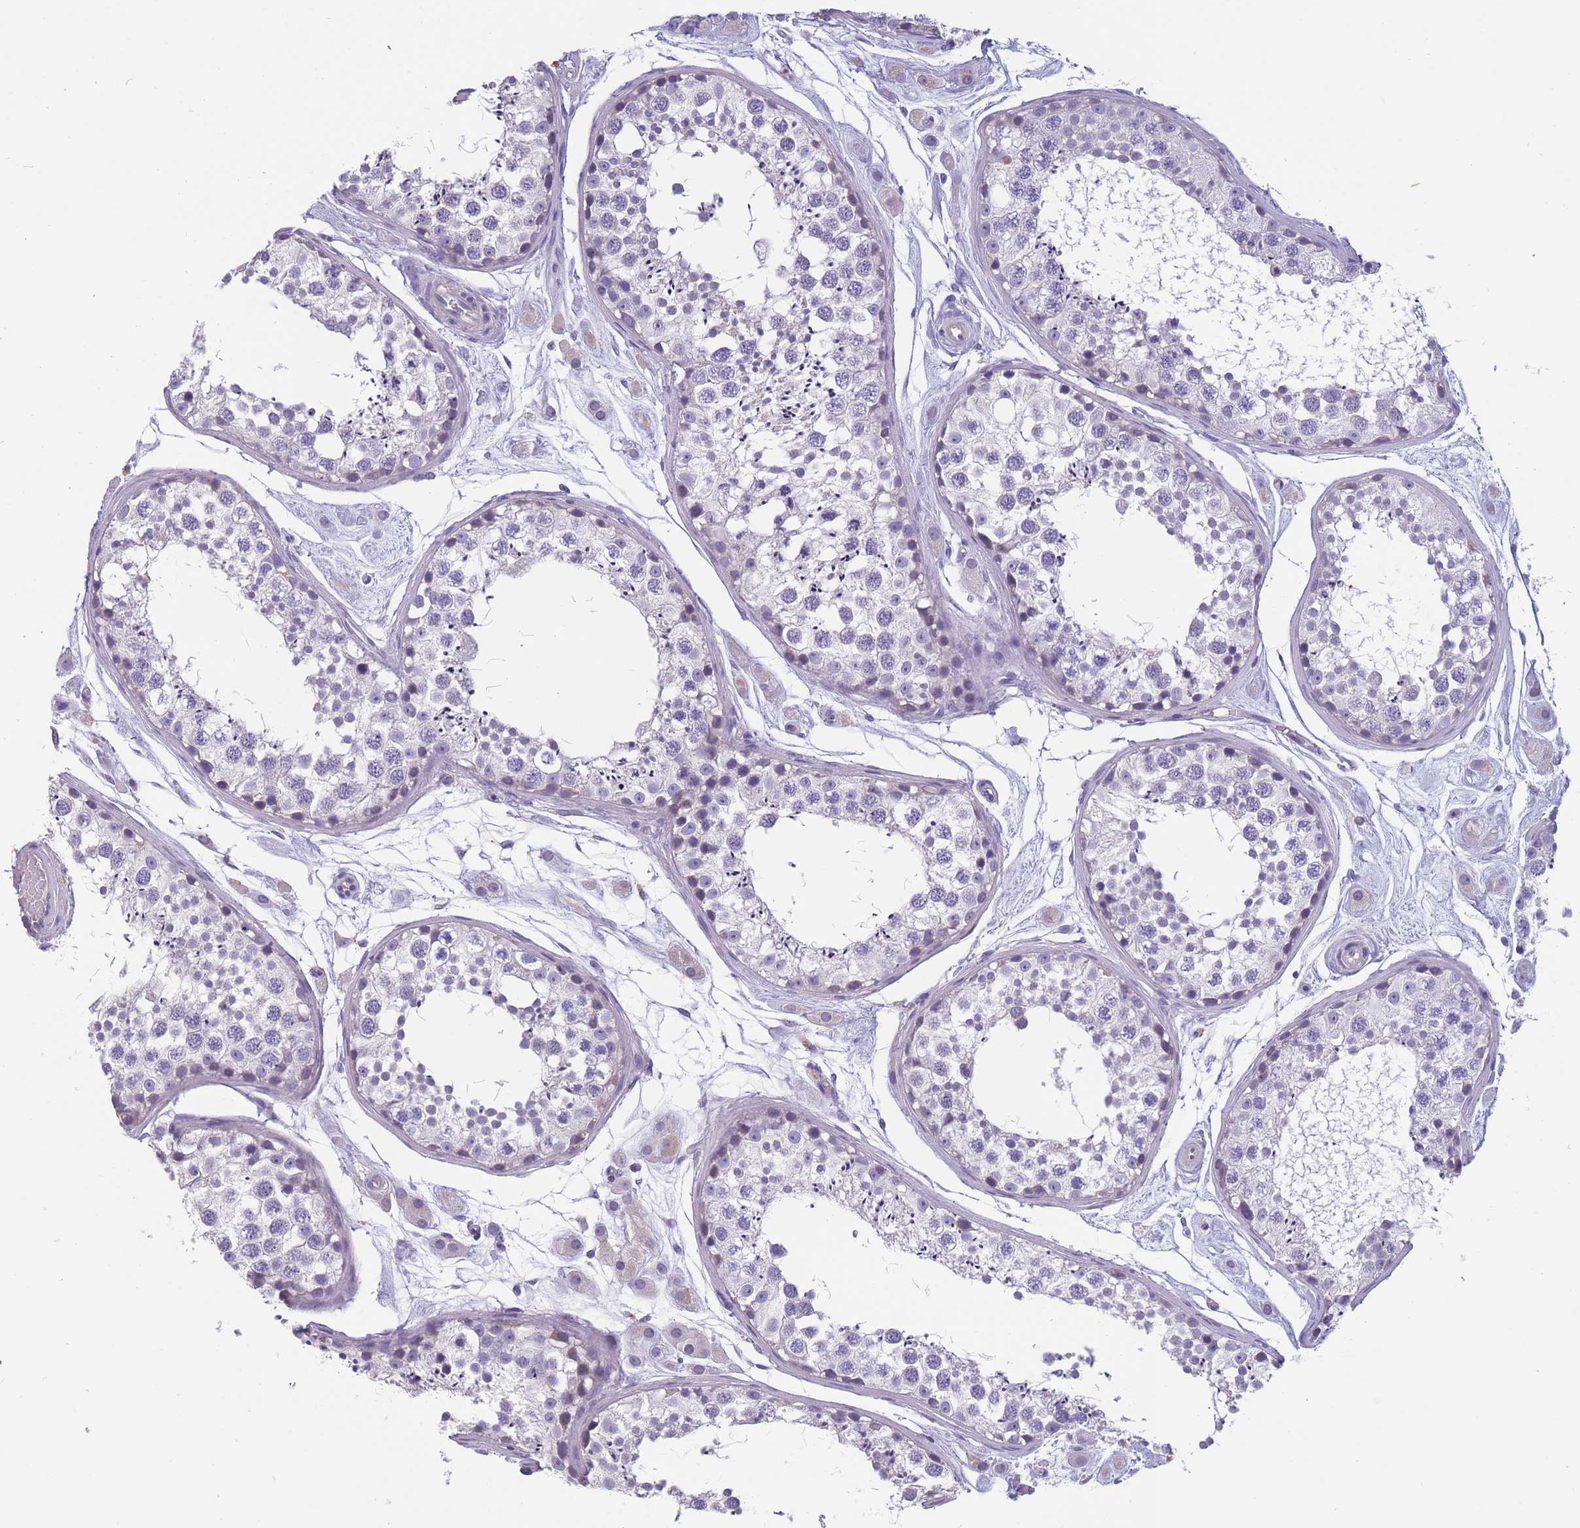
{"staining": {"intensity": "negative", "quantity": "none", "location": "none"}, "tissue": "testis", "cell_type": "Cells in seminiferous ducts", "image_type": "normal", "snomed": [{"axis": "morphology", "description": "Normal tissue, NOS"}, {"axis": "topography", "description": "Testis"}], "caption": "DAB immunohistochemical staining of benign testis displays no significant staining in cells in seminiferous ducts.", "gene": "OR4C5", "patient": {"sex": "male", "age": 25}}